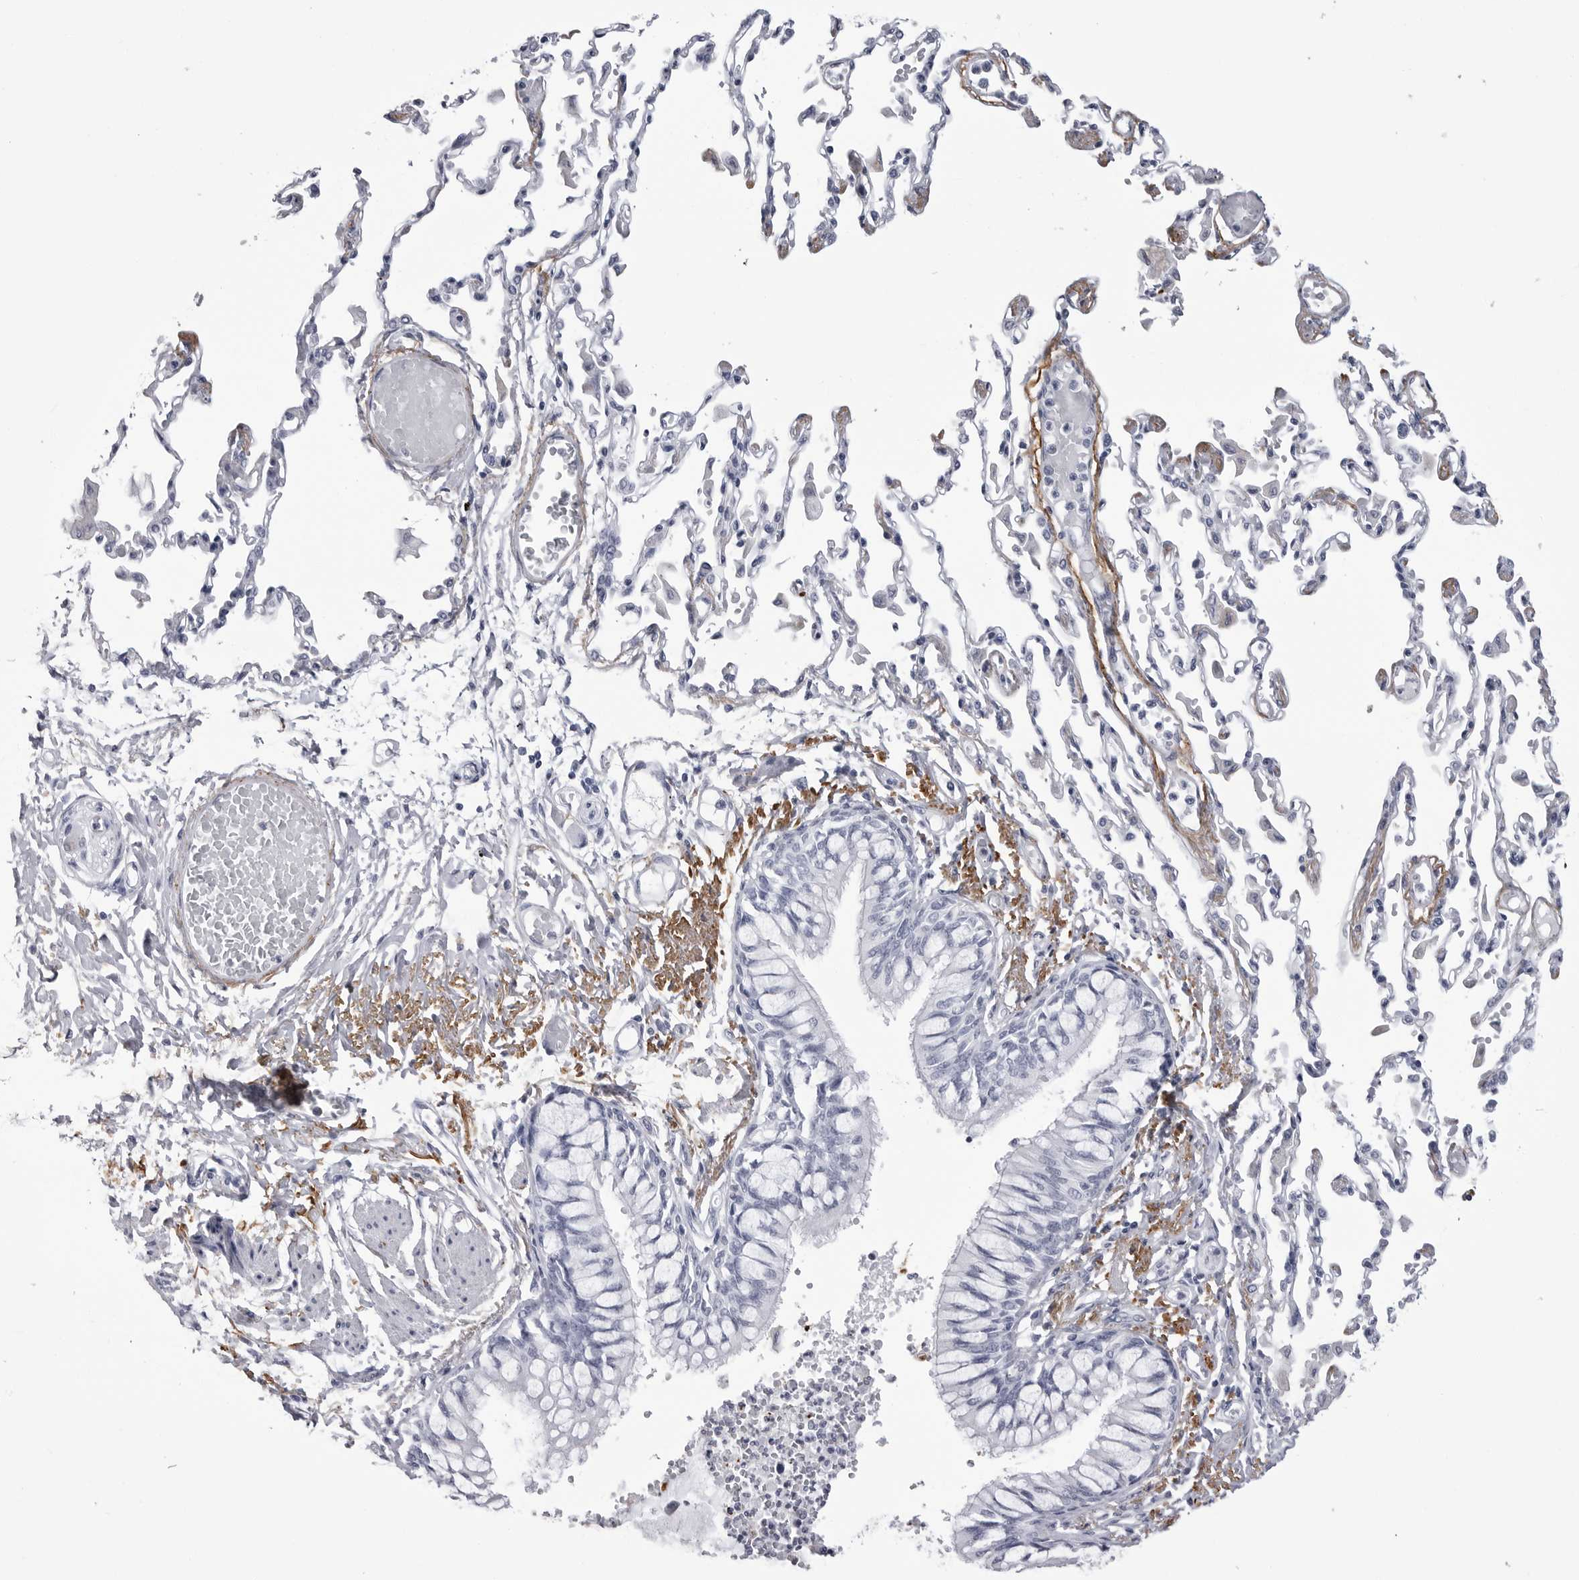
{"staining": {"intensity": "negative", "quantity": "none", "location": "none"}, "tissue": "bronchus", "cell_type": "Respiratory epithelial cells", "image_type": "normal", "snomed": [{"axis": "morphology", "description": "Normal tissue, NOS"}, {"axis": "topography", "description": "Cartilage tissue"}, {"axis": "topography", "description": "Bronchus"}, {"axis": "topography", "description": "Lung"}], "caption": "The immunohistochemistry histopathology image has no significant staining in respiratory epithelial cells of bronchus. Brightfield microscopy of immunohistochemistry (IHC) stained with DAB (3,3'-diaminobenzidine) (brown) and hematoxylin (blue), captured at high magnification.", "gene": "COL26A1", "patient": {"sex": "female", "age": 49}}